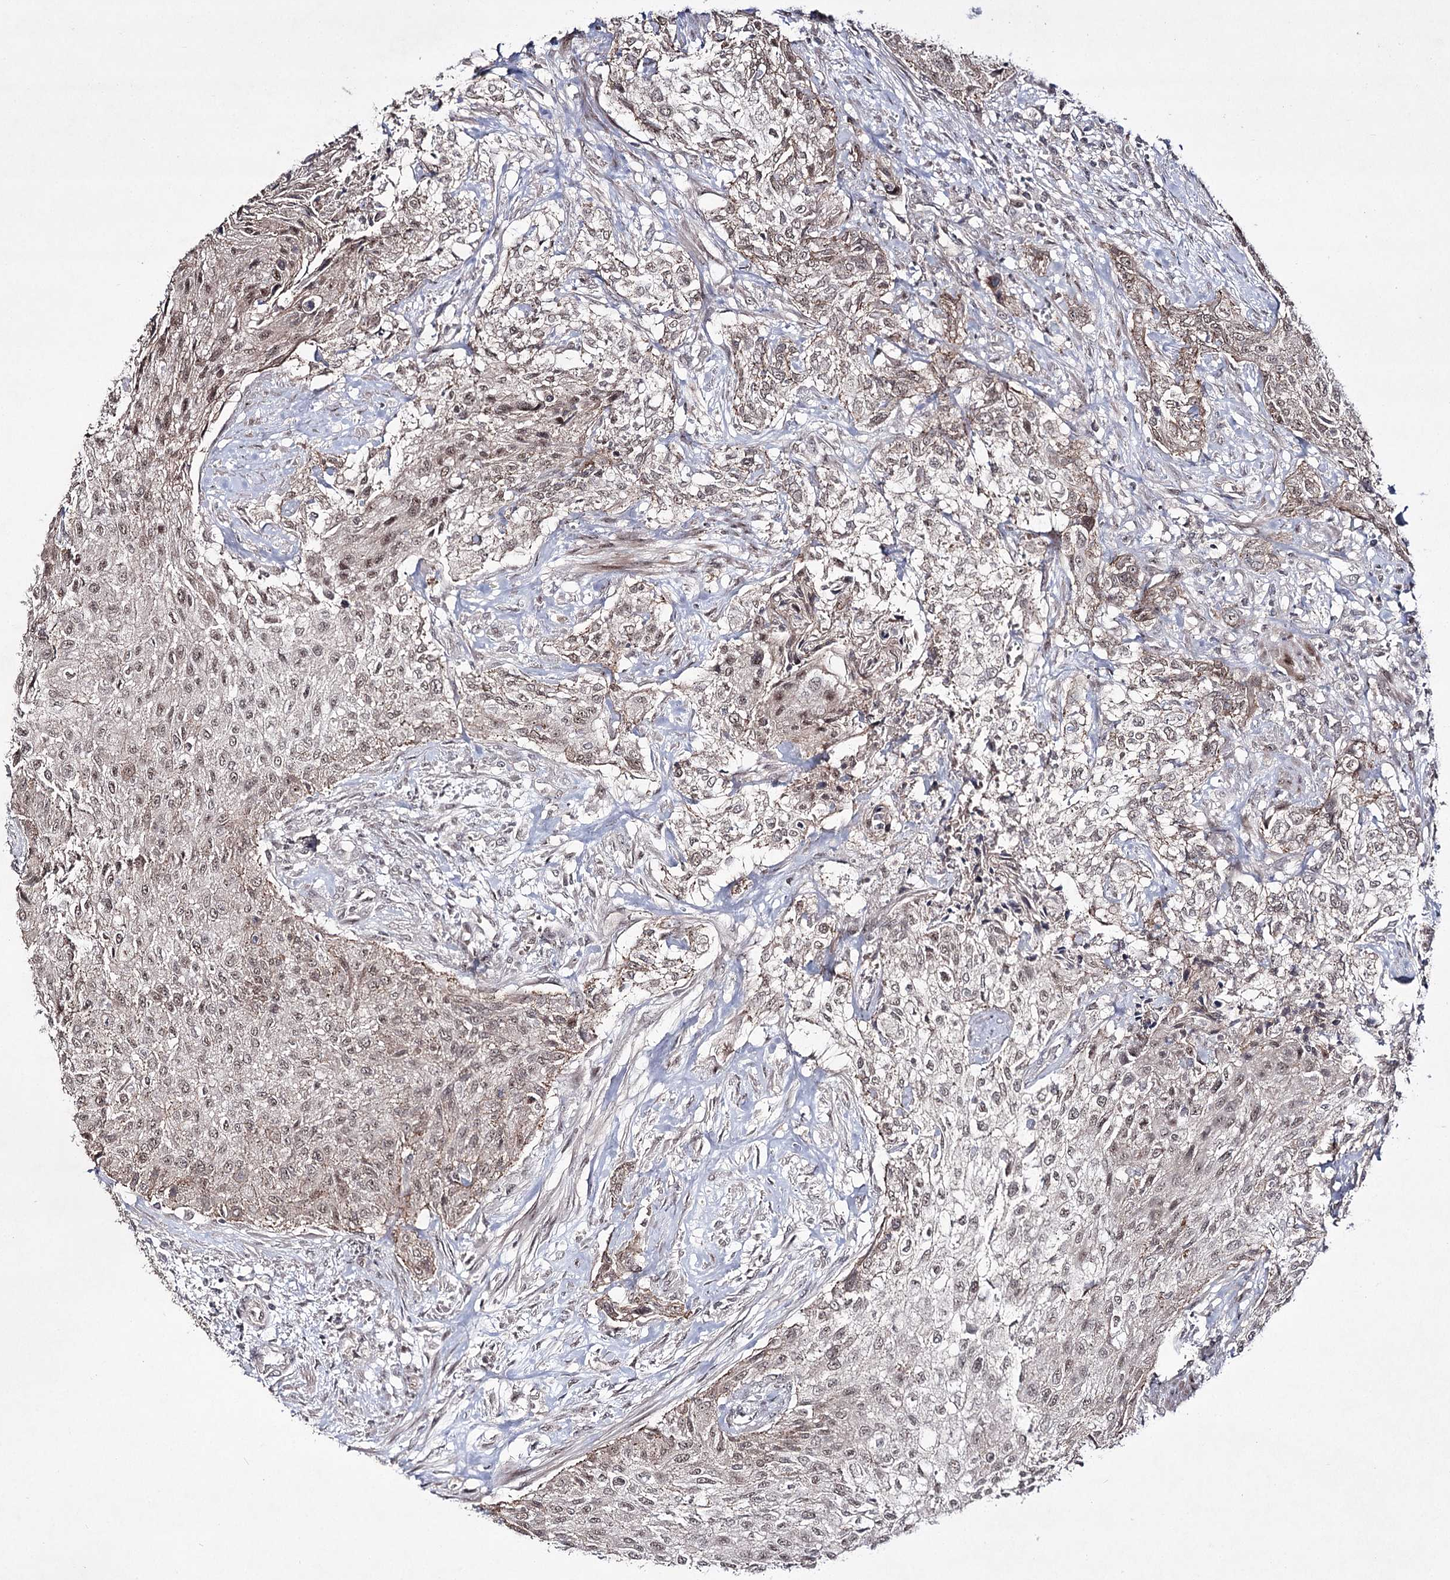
{"staining": {"intensity": "weak", "quantity": ">75%", "location": "nuclear"}, "tissue": "urothelial cancer", "cell_type": "Tumor cells", "image_type": "cancer", "snomed": [{"axis": "morphology", "description": "Normal tissue, NOS"}, {"axis": "morphology", "description": "Urothelial carcinoma, NOS"}, {"axis": "topography", "description": "Urinary bladder"}, {"axis": "topography", "description": "Peripheral nerve tissue"}], "caption": "High-magnification brightfield microscopy of transitional cell carcinoma stained with DAB (brown) and counterstained with hematoxylin (blue). tumor cells exhibit weak nuclear expression is seen in approximately>75% of cells.", "gene": "HOXC11", "patient": {"sex": "male", "age": 35}}